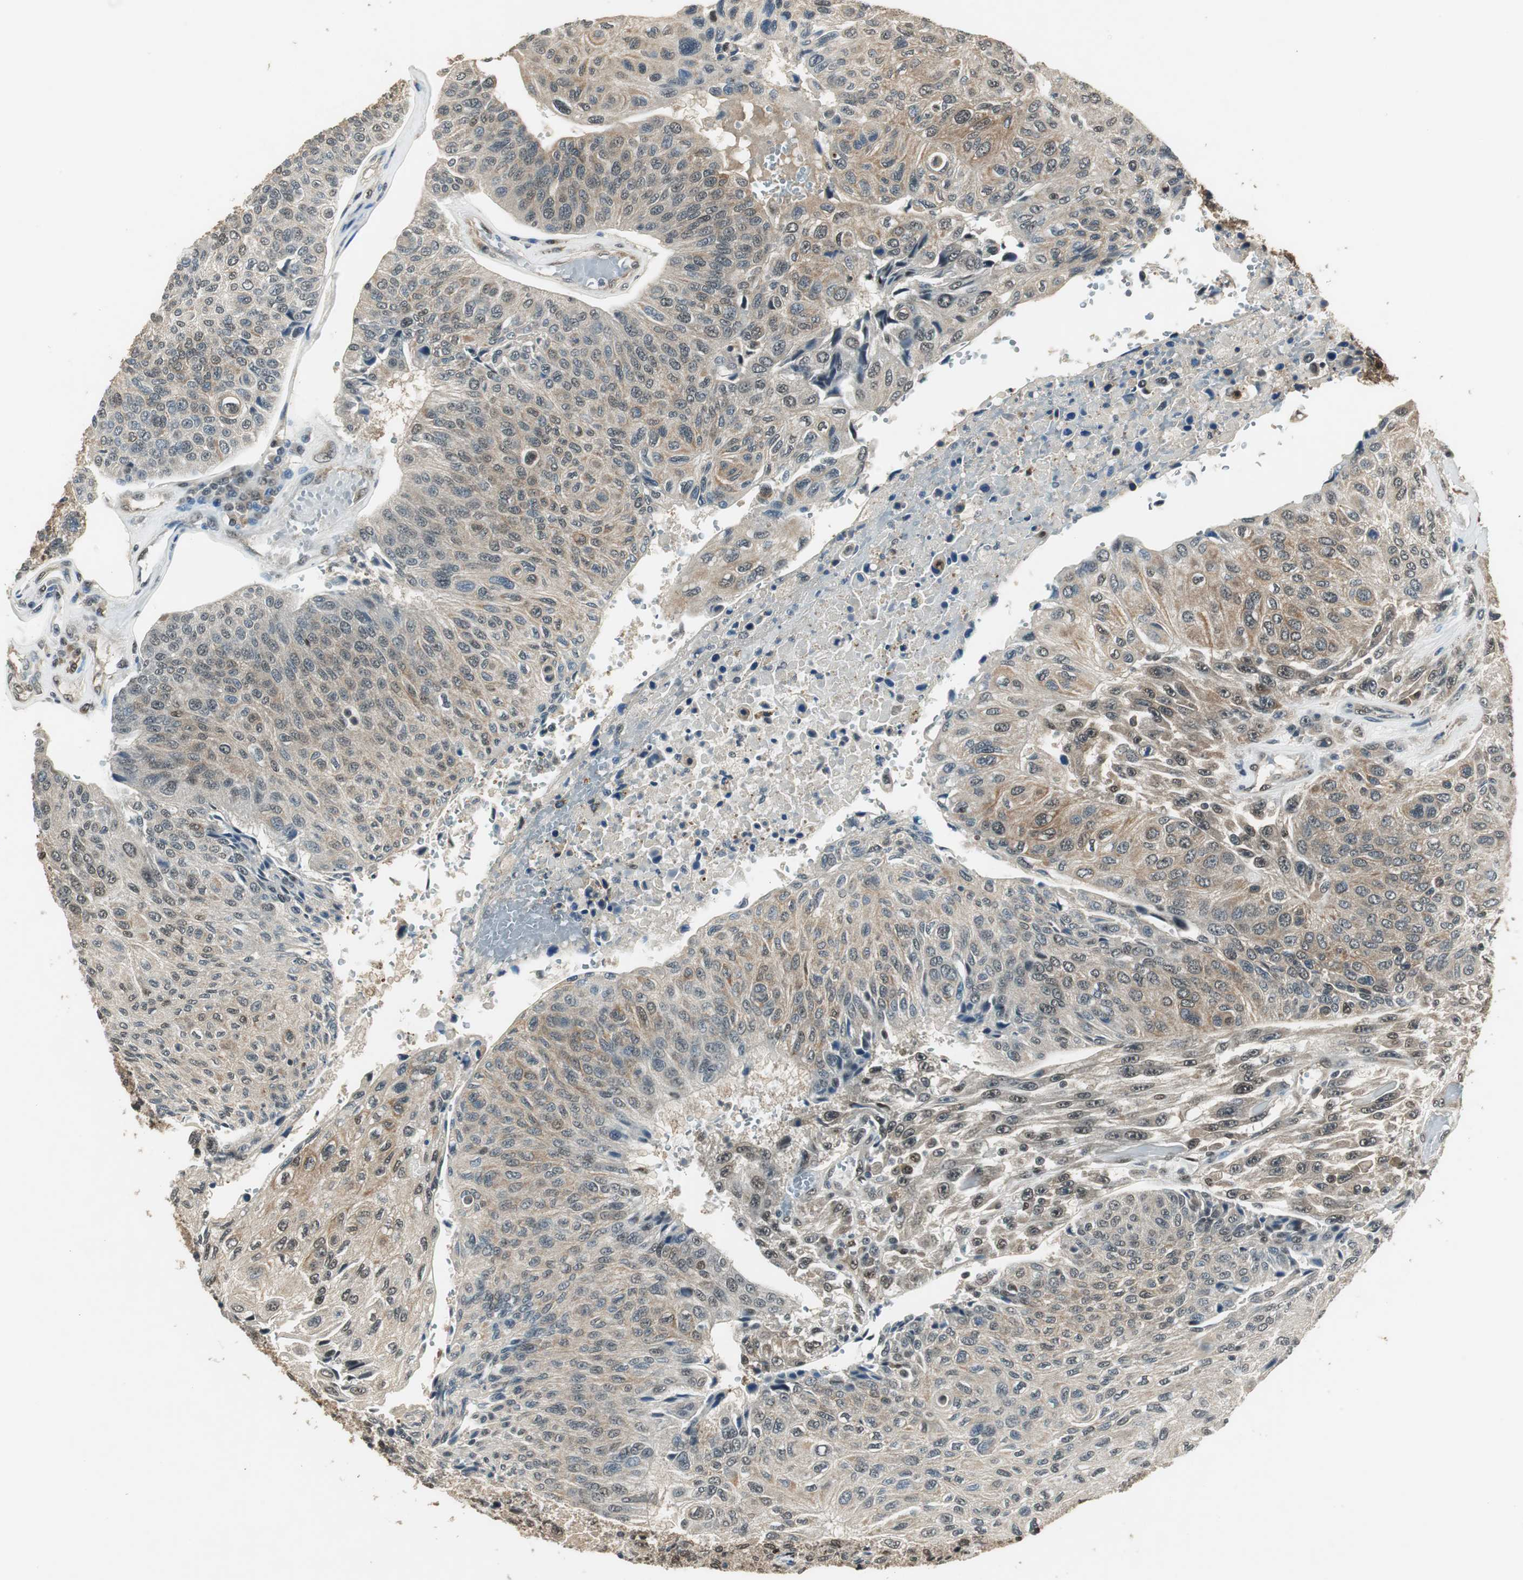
{"staining": {"intensity": "weak", "quantity": ">75%", "location": "cytoplasmic/membranous,nuclear"}, "tissue": "urothelial cancer", "cell_type": "Tumor cells", "image_type": "cancer", "snomed": [{"axis": "morphology", "description": "Urothelial carcinoma, High grade"}, {"axis": "topography", "description": "Urinary bladder"}], "caption": "Immunohistochemical staining of urothelial carcinoma (high-grade) demonstrates weak cytoplasmic/membranous and nuclear protein staining in about >75% of tumor cells.", "gene": "PSMB4", "patient": {"sex": "male", "age": 66}}